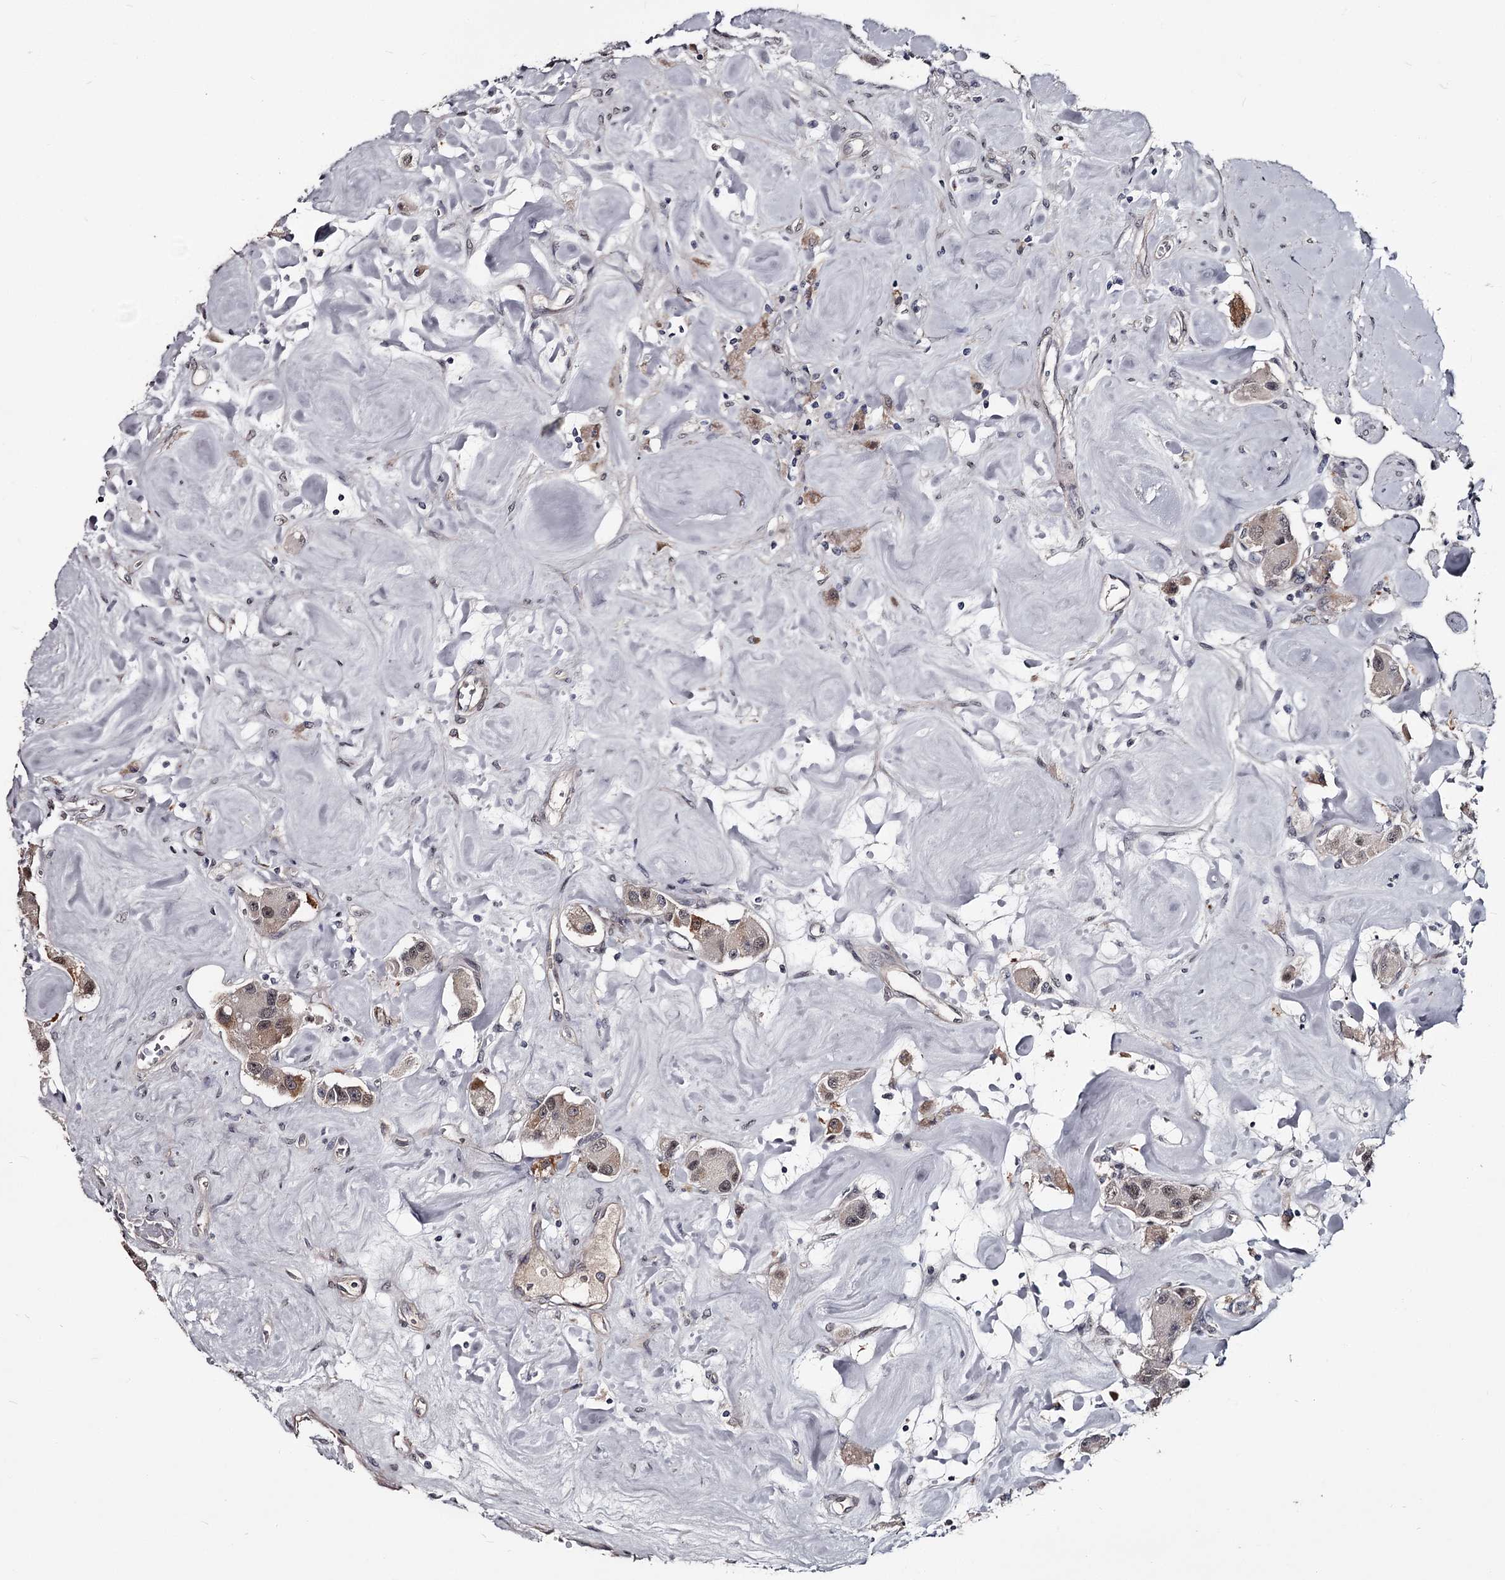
{"staining": {"intensity": "moderate", "quantity": ">75%", "location": "cytoplasmic/membranous"}, "tissue": "carcinoid", "cell_type": "Tumor cells", "image_type": "cancer", "snomed": [{"axis": "morphology", "description": "Carcinoid, malignant, NOS"}, {"axis": "topography", "description": "Pancreas"}], "caption": "Tumor cells demonstrate medium levels of moderate cytoplasmic/membranous expression in approximately >75% of cells in malignant carcinoid.", "gene": "PRPF40B", "patient": {"sex": "male", "age": 41}}